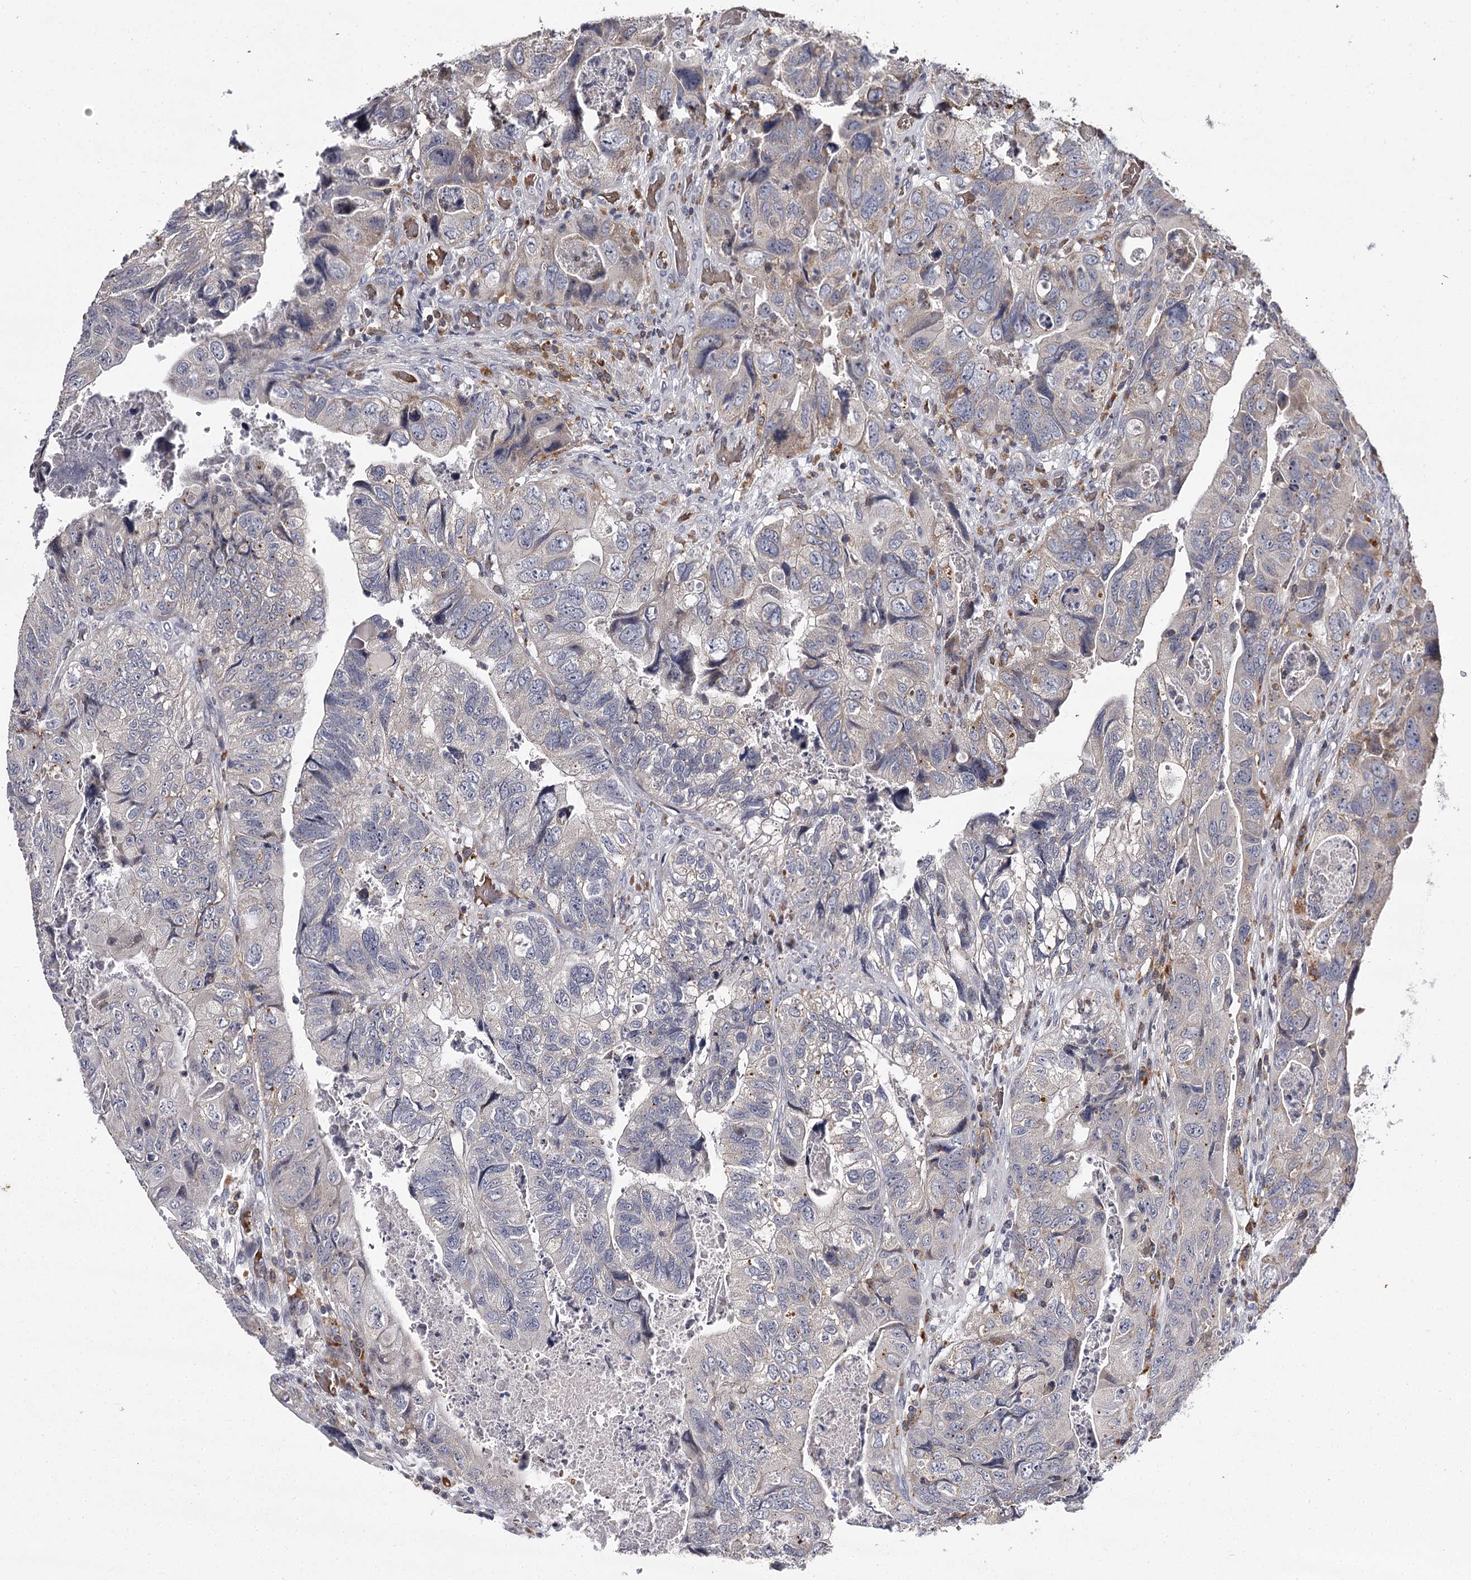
{"staining": {"intensity": "negative", "quantity": "none", "location": "none"}, "tissue": "colorectal cancer", "cell_type": "Tumor cells", "image_type": "cancer", "snomed": [{"axis": "morphology", "description": "Adenocarcinoma, NOS"}, {"axis": "topography", "description": "Rectum"}], "caption": "This is an immunohistochemistry photomicrograph of human colorectal adenocarcinoma. There is no staining in tumor cells.", "gene": "RASSF6", "patient": {"sex": "male", "age": 63}}